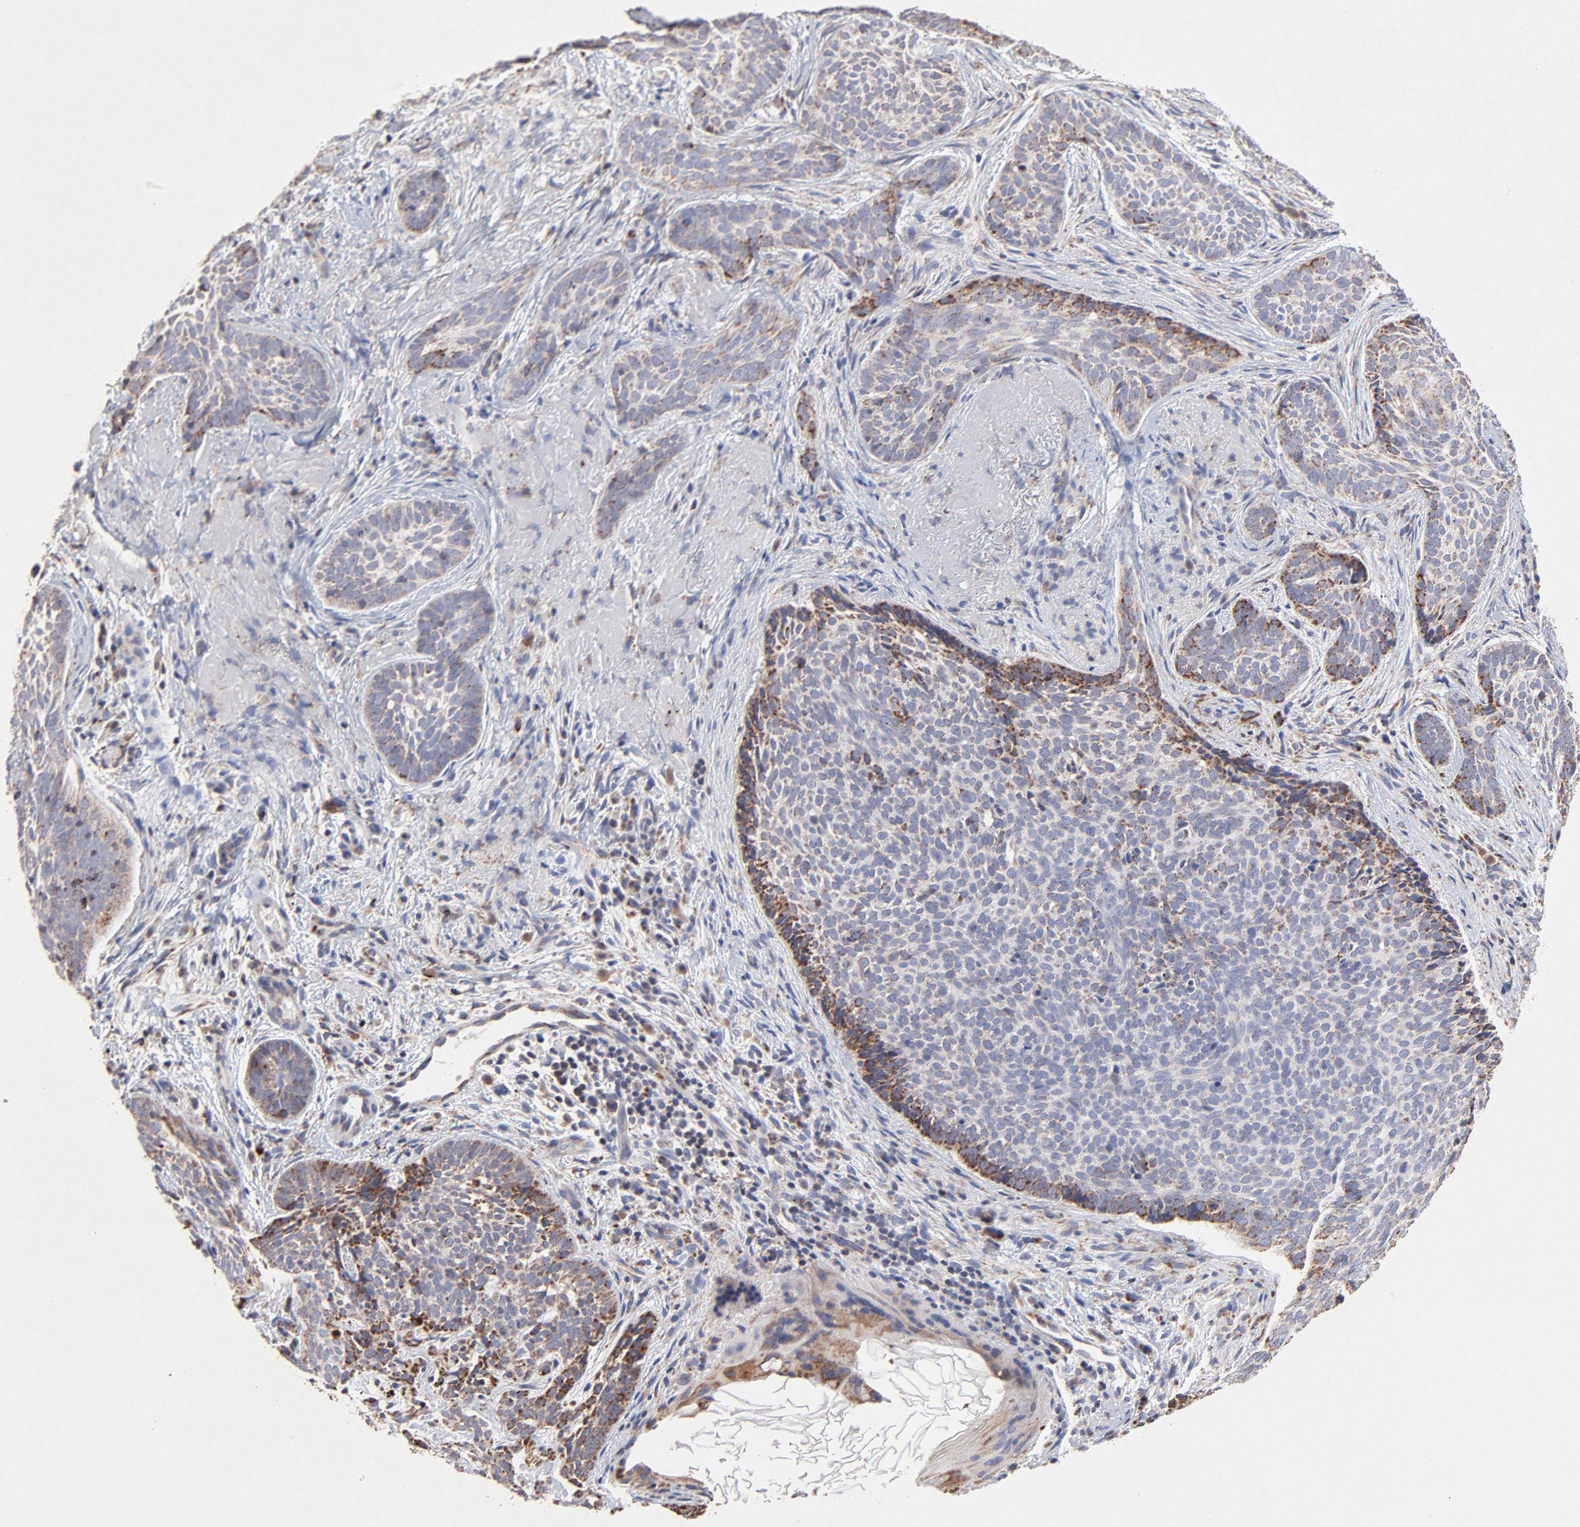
{"staining": {"intensity": "moderate", "quantity": "<25%", "location": "cytoplasmic/membranous"}, "tissue": "skin cancer", "cell_type": "Tumor cells", "image_type": "cancer", "snomed": [{"axis": "morphology", "description": "Basal cell carcinoma"}, {"axis": "topography", "description": "Skin"}], "caption": "Immunohistochemistry (IHC) of human basal cell carcinoma (skin) displays low levels of moderate cytoplasmic/membranous positivity in about <25% of tumor cells. (Brightfield microscopy of DAB IHC at high magnification).", "gene": "SSBP1", "patient": {"sex": "male", "age": 91}}